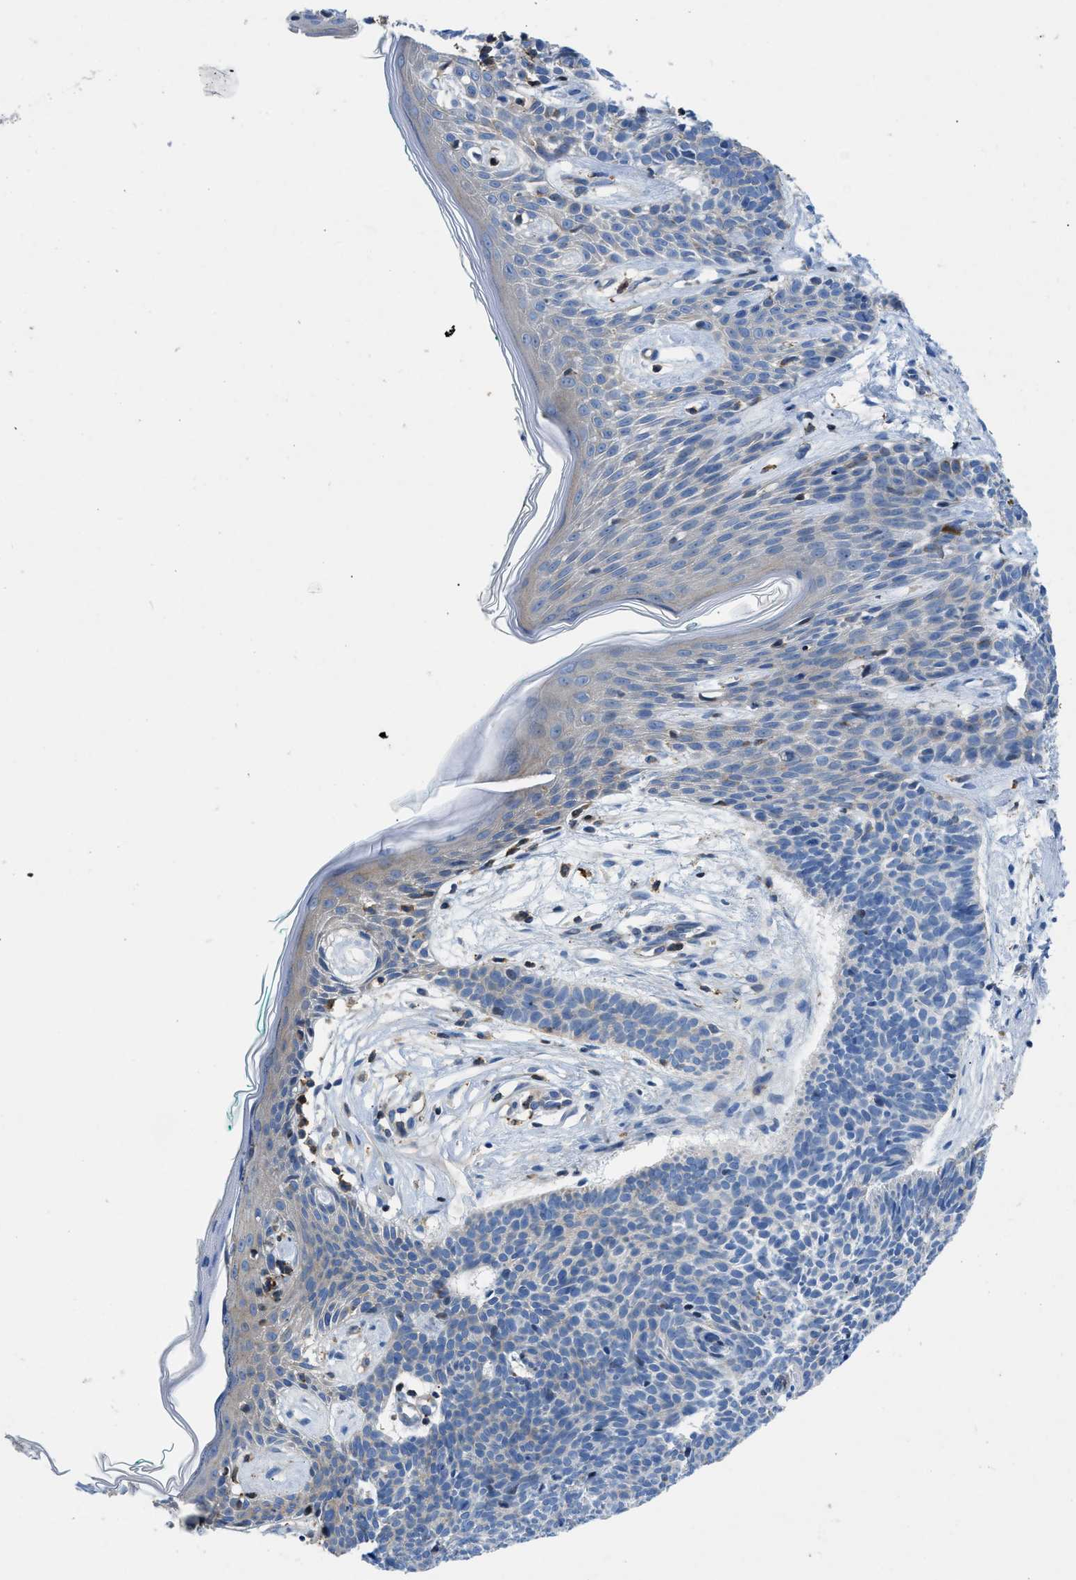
{"staining": {"intensity": "negative", "quantity": "none", "location": "none"}, "tissue": "skin cancer", "cell_type": "Tumor cells", "image_type": "cancer", "snomed": [{"axis": "morphology", "description": "Basal cell carcinoma"}, {"axis": "topography", "description": "Skin"}], "caption": "Immunohistochemistry (IHC) of skin basal cell carcinoma displays no staining in tumor cells. Nuclei are stained in blue.", "gene": "ATP6V0D1", "patient": {"sex": "male", "age": 60}}